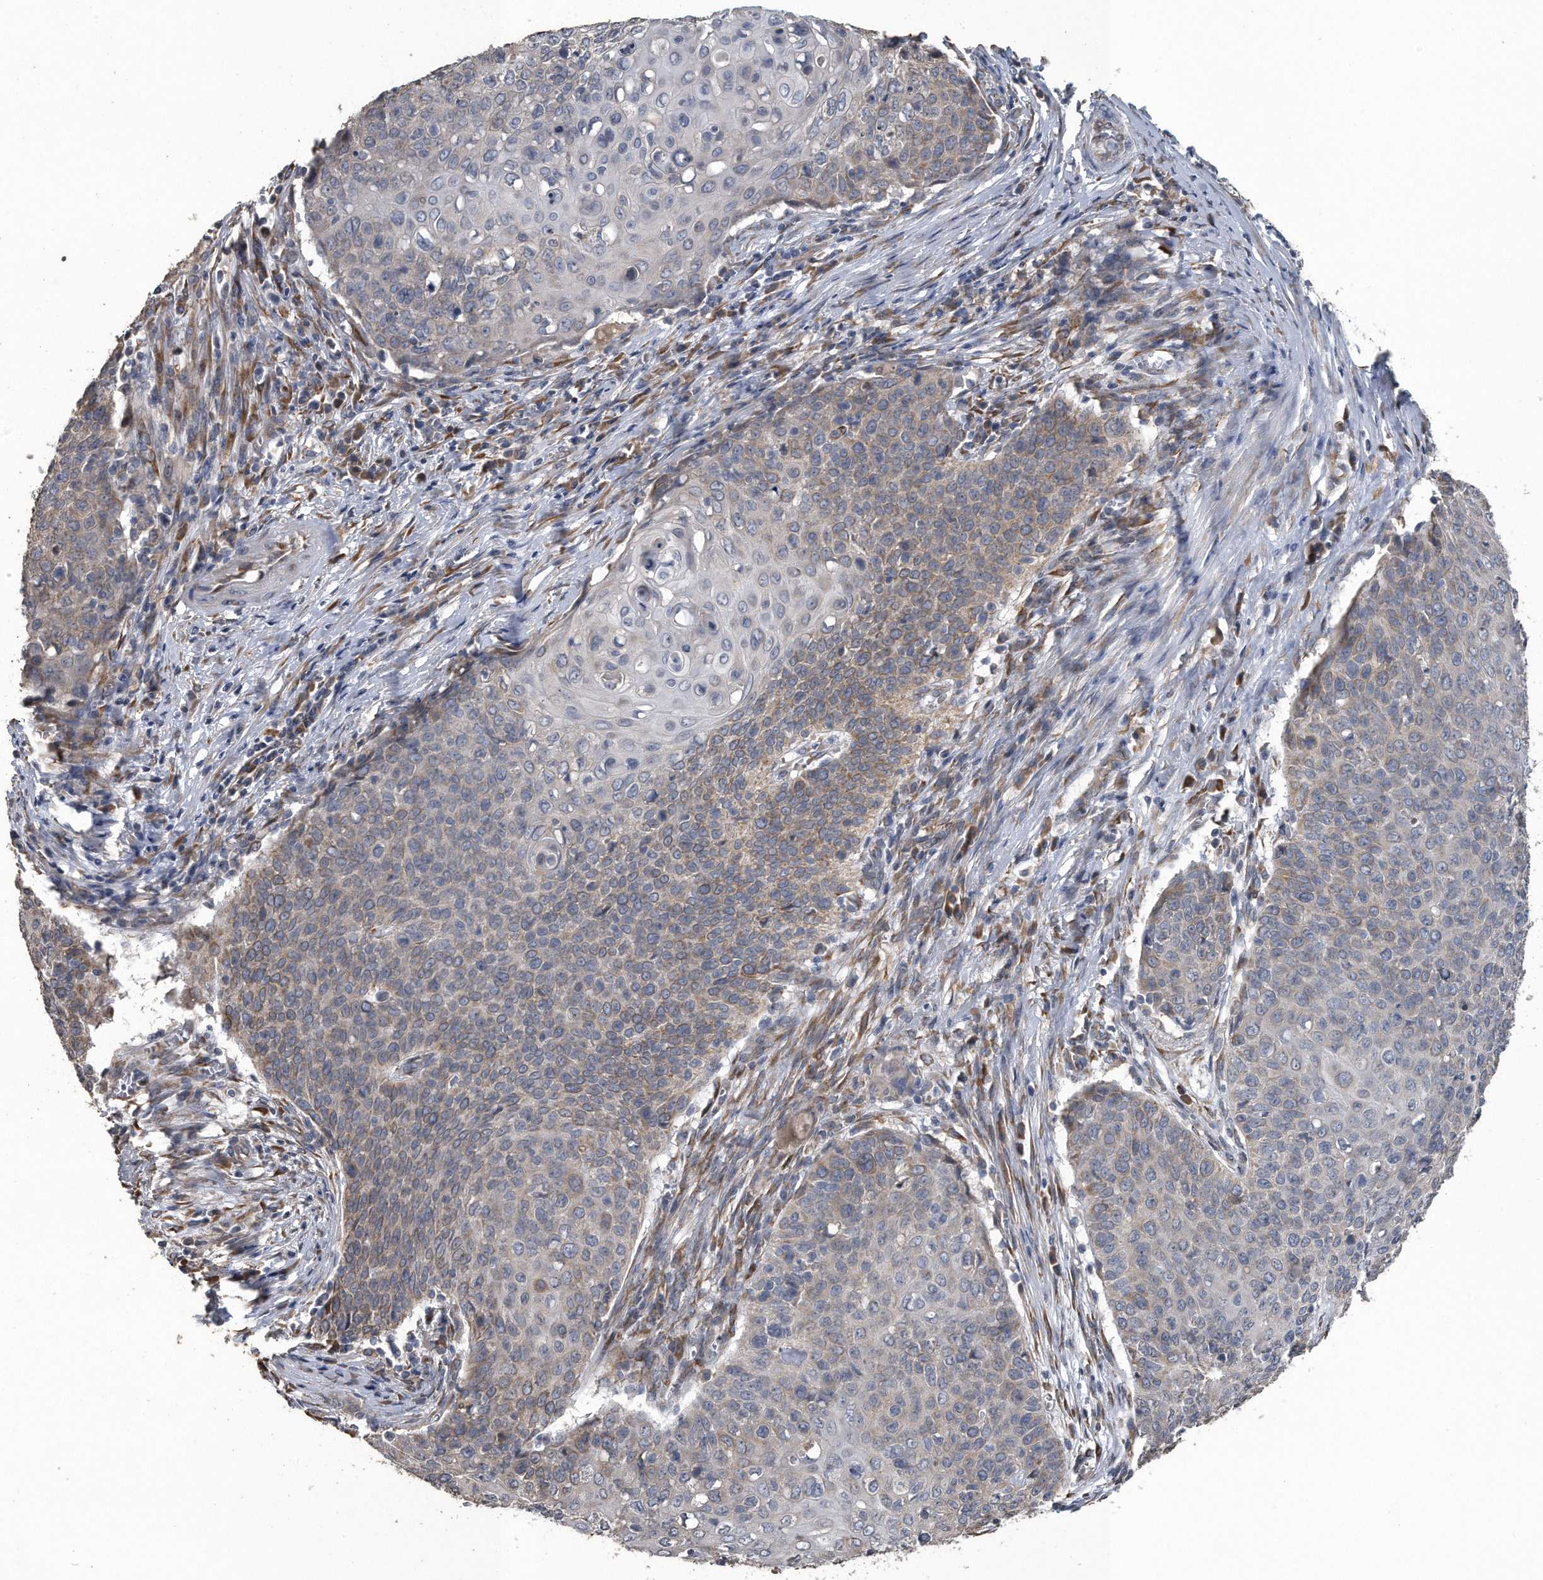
{"staining": {"intensity": "weak", "quantity": "25%-75%", "location": "cytoplasmic/membranous"}, "tissue": "cervical cancer", "cell_type": "Tumor cells", "image_type": "cancer", "snomed": [{"axis": "morphology", "description": "Squamous cell carcinoma, NOS"}, {"axis": "topography", "description": "Cervix"}], "caption": "Immunohistochemical staining of human cervical cancer (squamous cell carcinoma) shows weak cytoplasmic/membranous protein positivity in about 25%-75% of tumor cells.", "gene": "PCLO", "patient": {"sex": "female", "age": 39}}